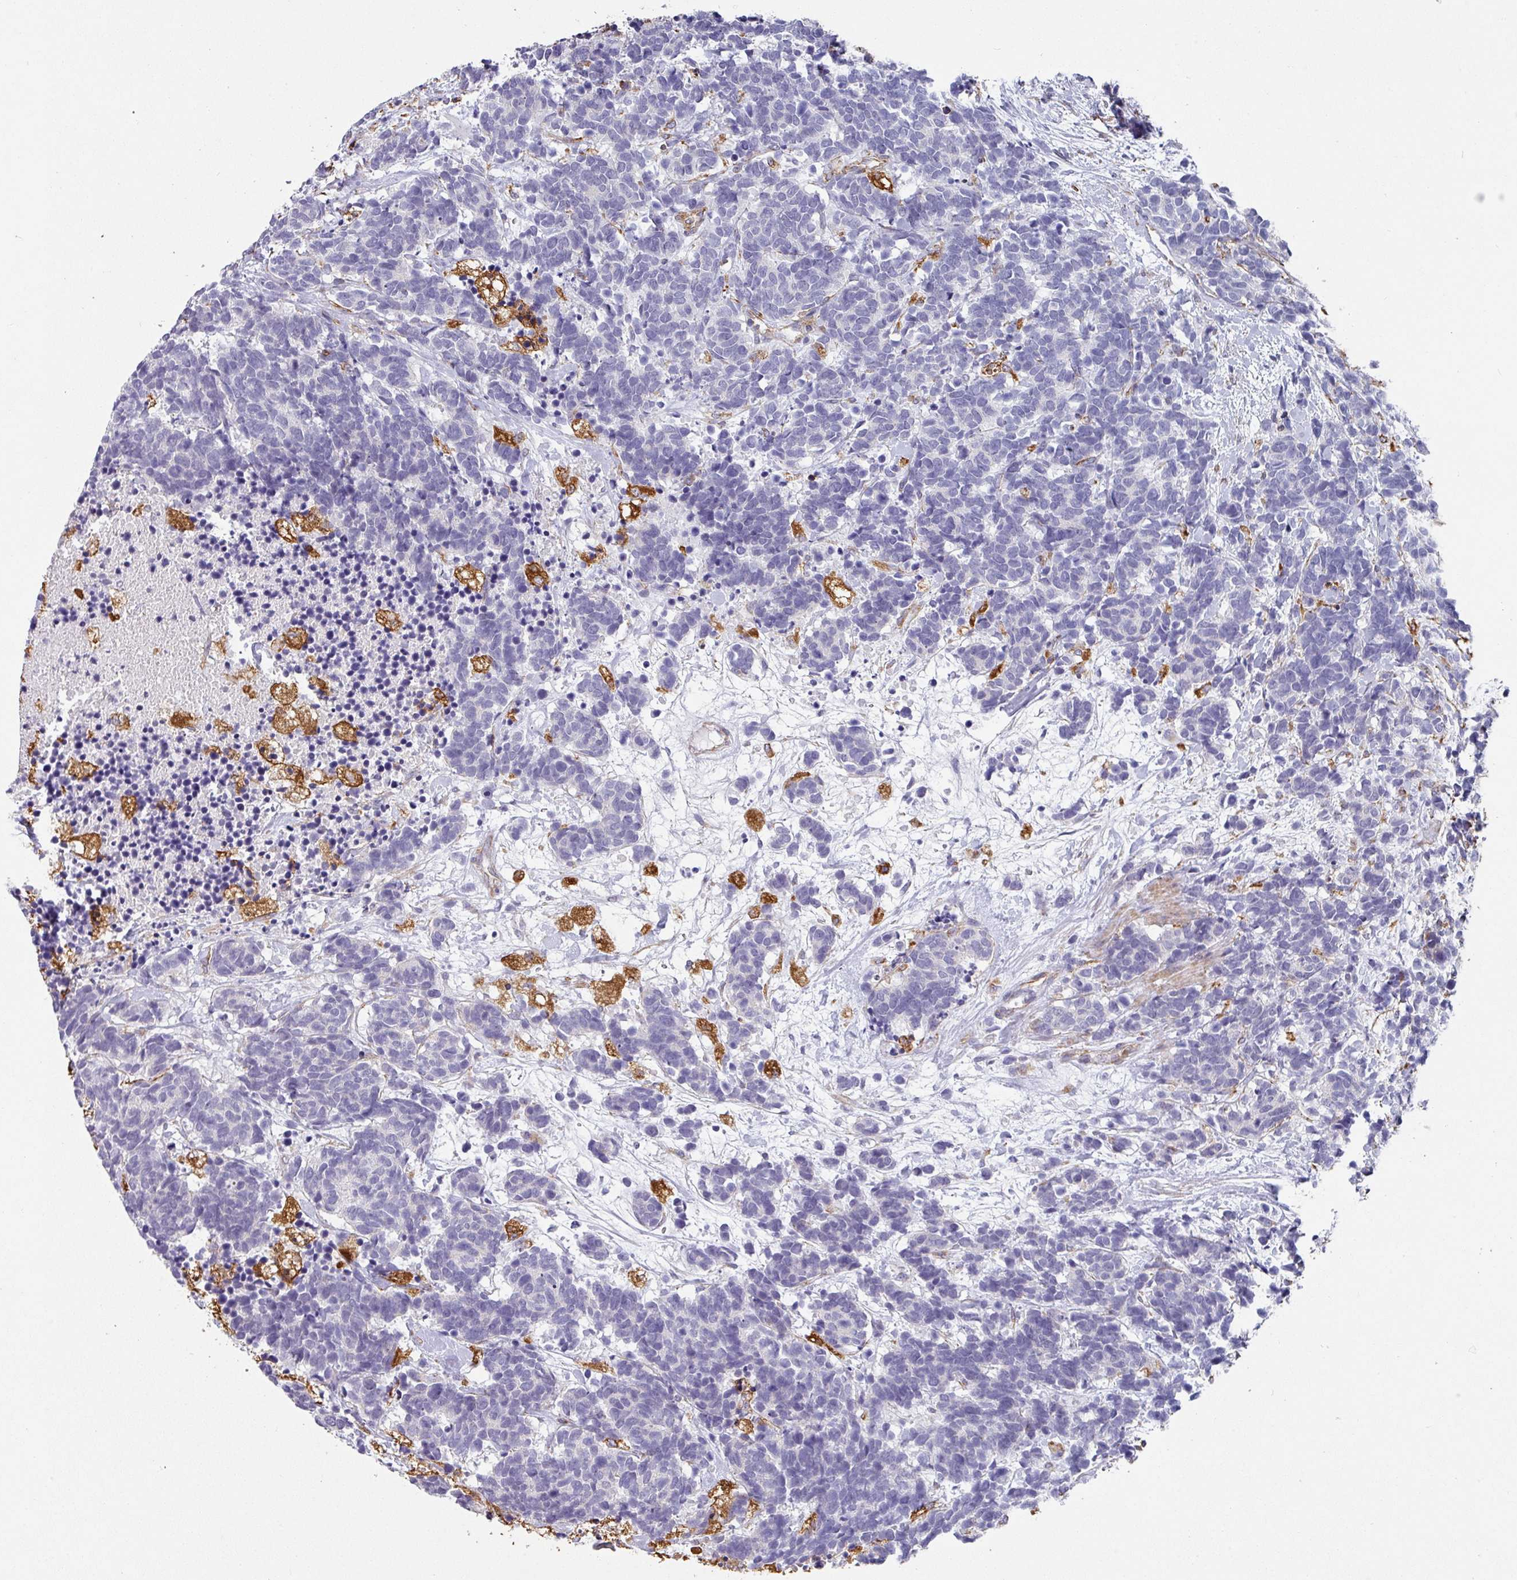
{"staining": {"intensity": "negative", "quantity": "none", "location": "none"}, "tissue": "carcinoid", "cell_type": "Tumor cells", "image_type": "cancer", "snomed": [{"axis": "morphology", "description": "Carcinoma, NOS"}, {"axis": "morphology", "description": "Carcinoid, malignant, NOS"}, {"axis": "topography", "description": "Prostate"}], "caption": "High power microscopy photomicrograph of an immunohistochemistry (IHC) image of carcinoid, revealing no significant staining in tumor cells. Brightfield microscopy of IHC stained with DAB (3,3'-diaminobenzidine) (brown) and hematoxylin (blue), captured at high magnification.", "gene": "ZNF280C", "patient": {"sex": "male", "age": 57}}